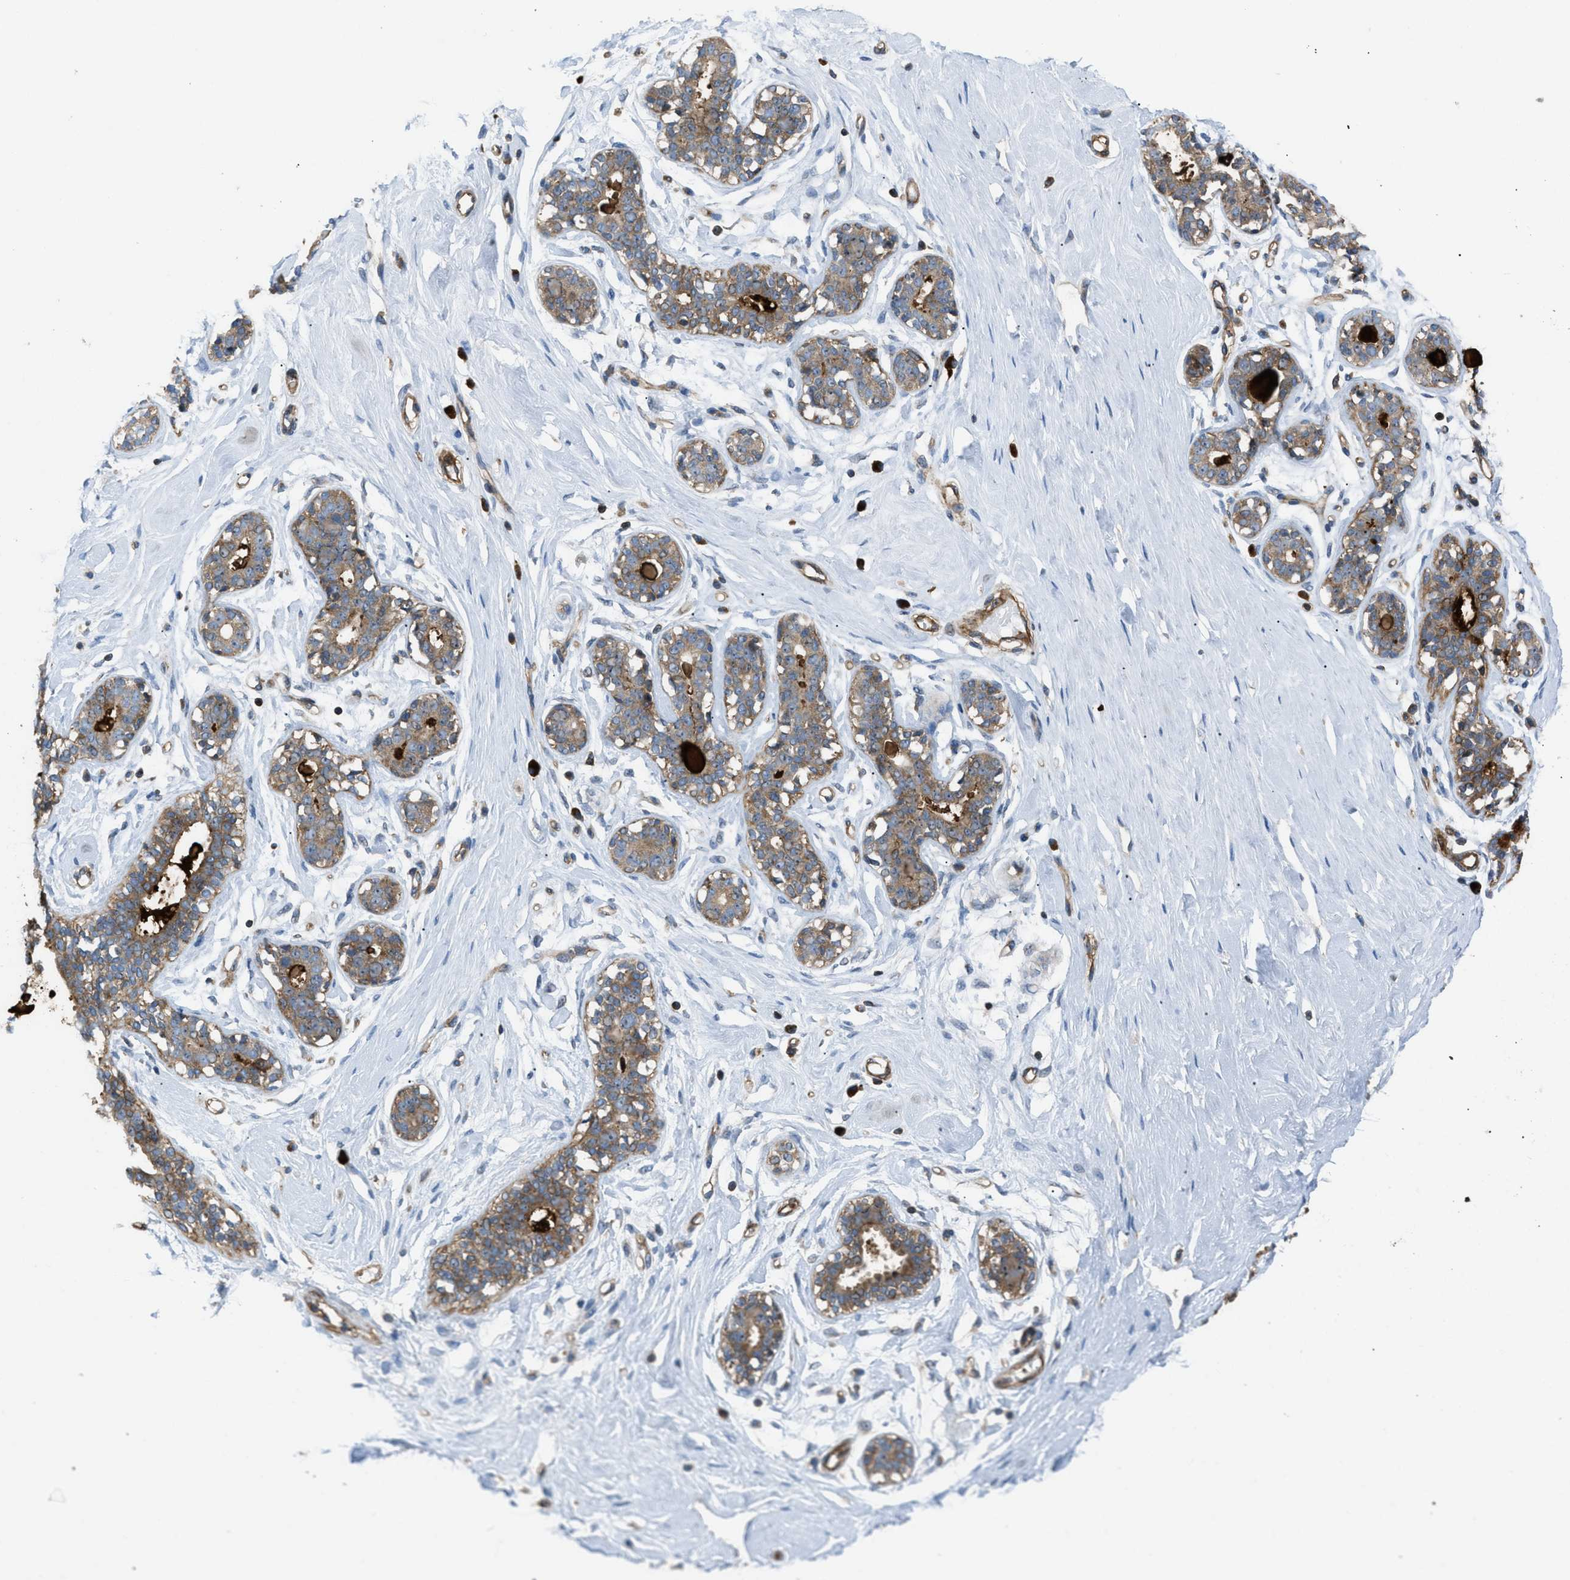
{"staining": {"intensity": "moderate", "quantity": ">75%", "location": "cytoplasmic/membranous"}, "tissue": "breast", "cell_type": "Glandular cells", "image_type": "normal", "snomed": [{"axis": "morphology", "description": "Normal tissue, NOS"}, {"axis": "topography", "description": "Breast"}], "caption": "Human breast stained with a brown dye exhibits moderate cytoplasmic/membranous positive expression in about >75% of glandular cells.", "gene": "ATP2A3", "patient": {"sex": "female", "age": 23}}